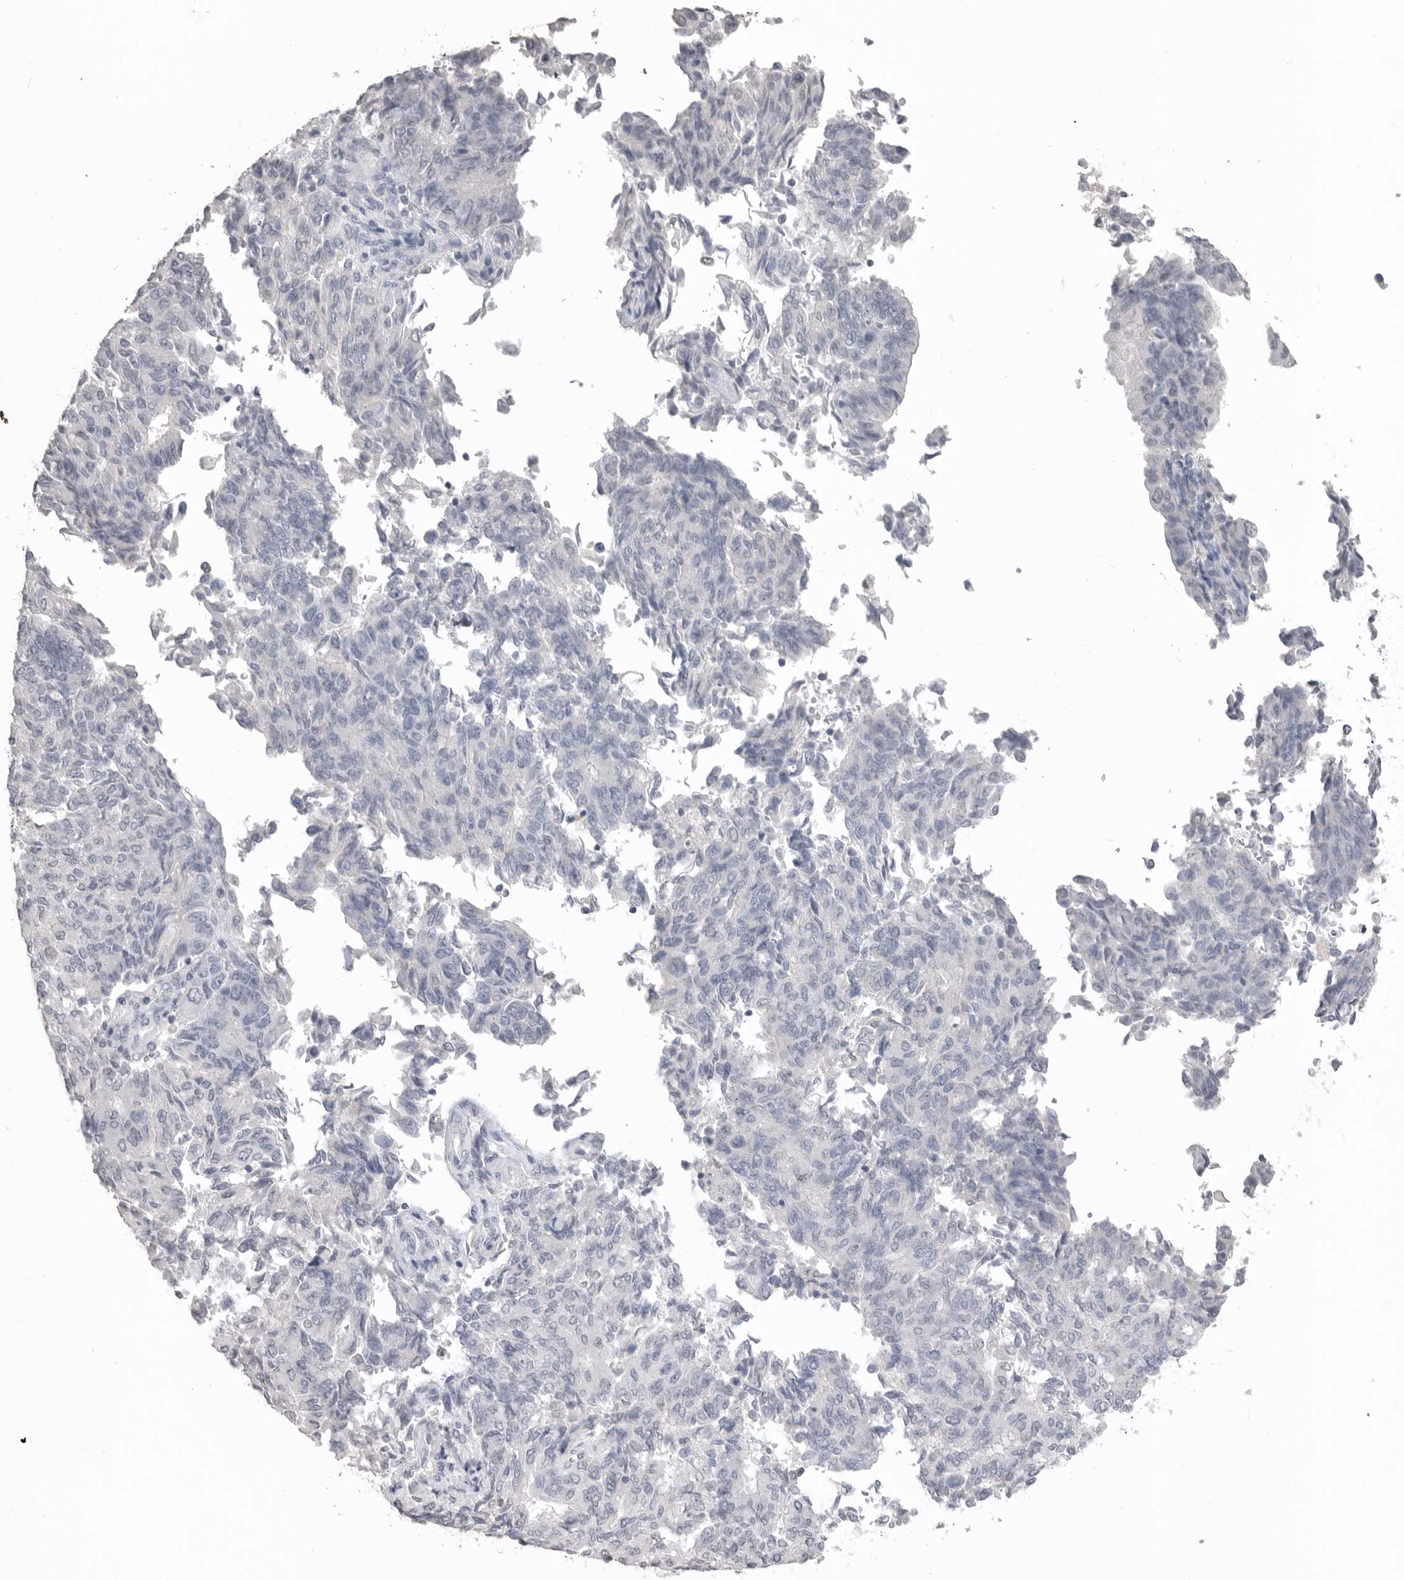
{"staining": {"intensity": "negative", "quantity": "none", "location": "none"}, "tissue": "endometrial cancer", "cell_type": "Tumor cells", "image_type": "cancer", "snomed": [{"axis": "morphology", "description": "Adenocarcinoma, NOS"}, {"axis": "topography", "description": "Endometrium"}], "caption": "Tumor cells show no significant positivity in adenocarcinoma (endometrial).", "gene": "ICAM5", "patient": {"sex": "female", "age": 80}}